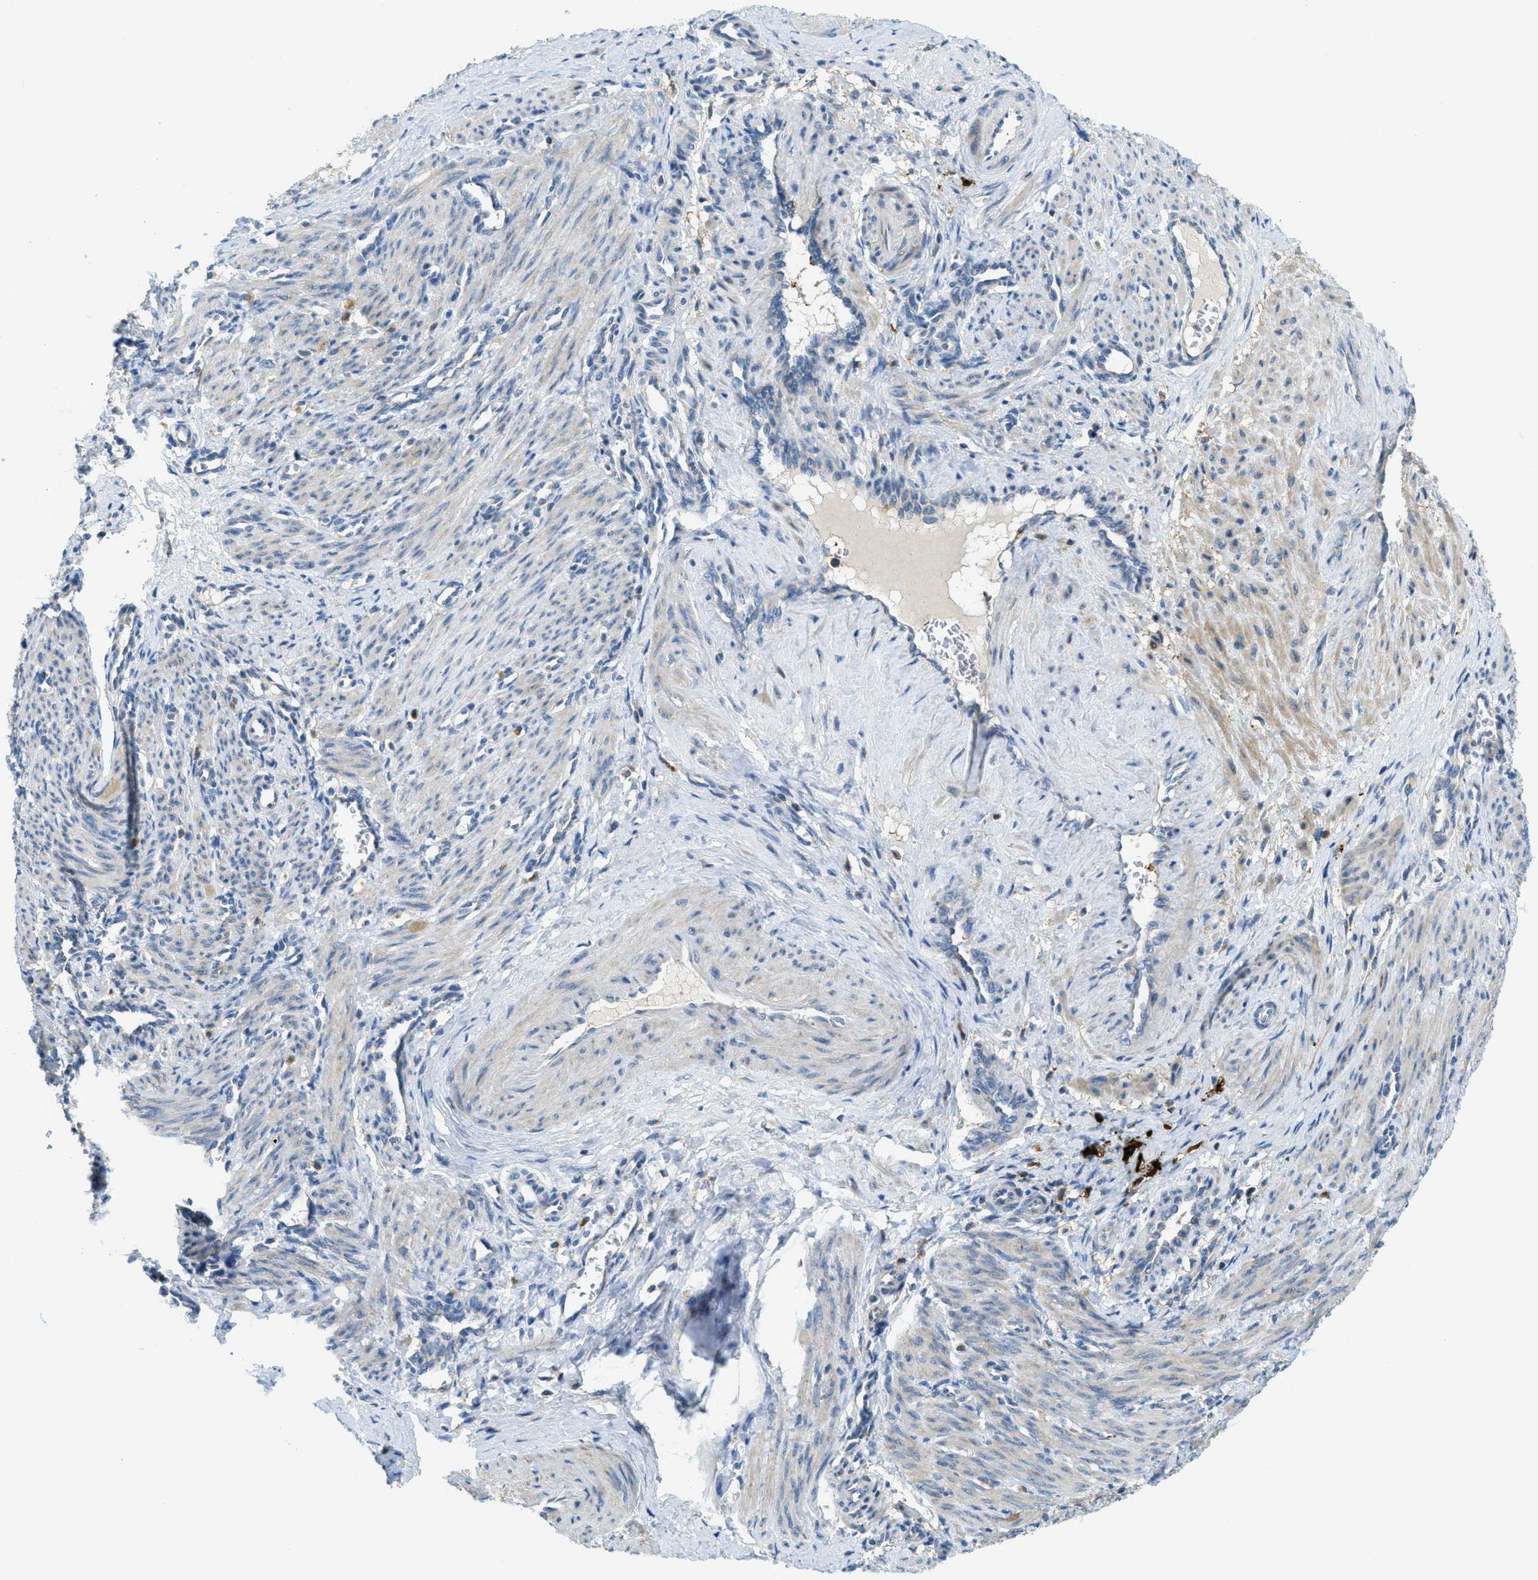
{"staining": {"intensity": "moderate", "quantity": "25%-75%", "location": "cytoplasmic/membranous"}, "tissue": "smooth muscle", "cell_type": "Smooth muscle cells", "image_type": "normal", "snomed": [{"axis": "morphology", "description": "Normal tissue, NOS"}, {"axis": "topography", "description": "Endometrium"}], "caption": "A medium amount of moderate cytoplasmic/membranous positivity is appreciated in approximately 25%-75% of smooth muscle cells in unremarkable smooth muscle. The staining was performed using DAB (3,3'-diaminobenzidine) to visualize the protein expression in brown, while the nuclei were stained in blue with hematoxylin (Magnification: 20x).", "gene": "RFFL", "patient": {"sex": "female", "age": 33}}